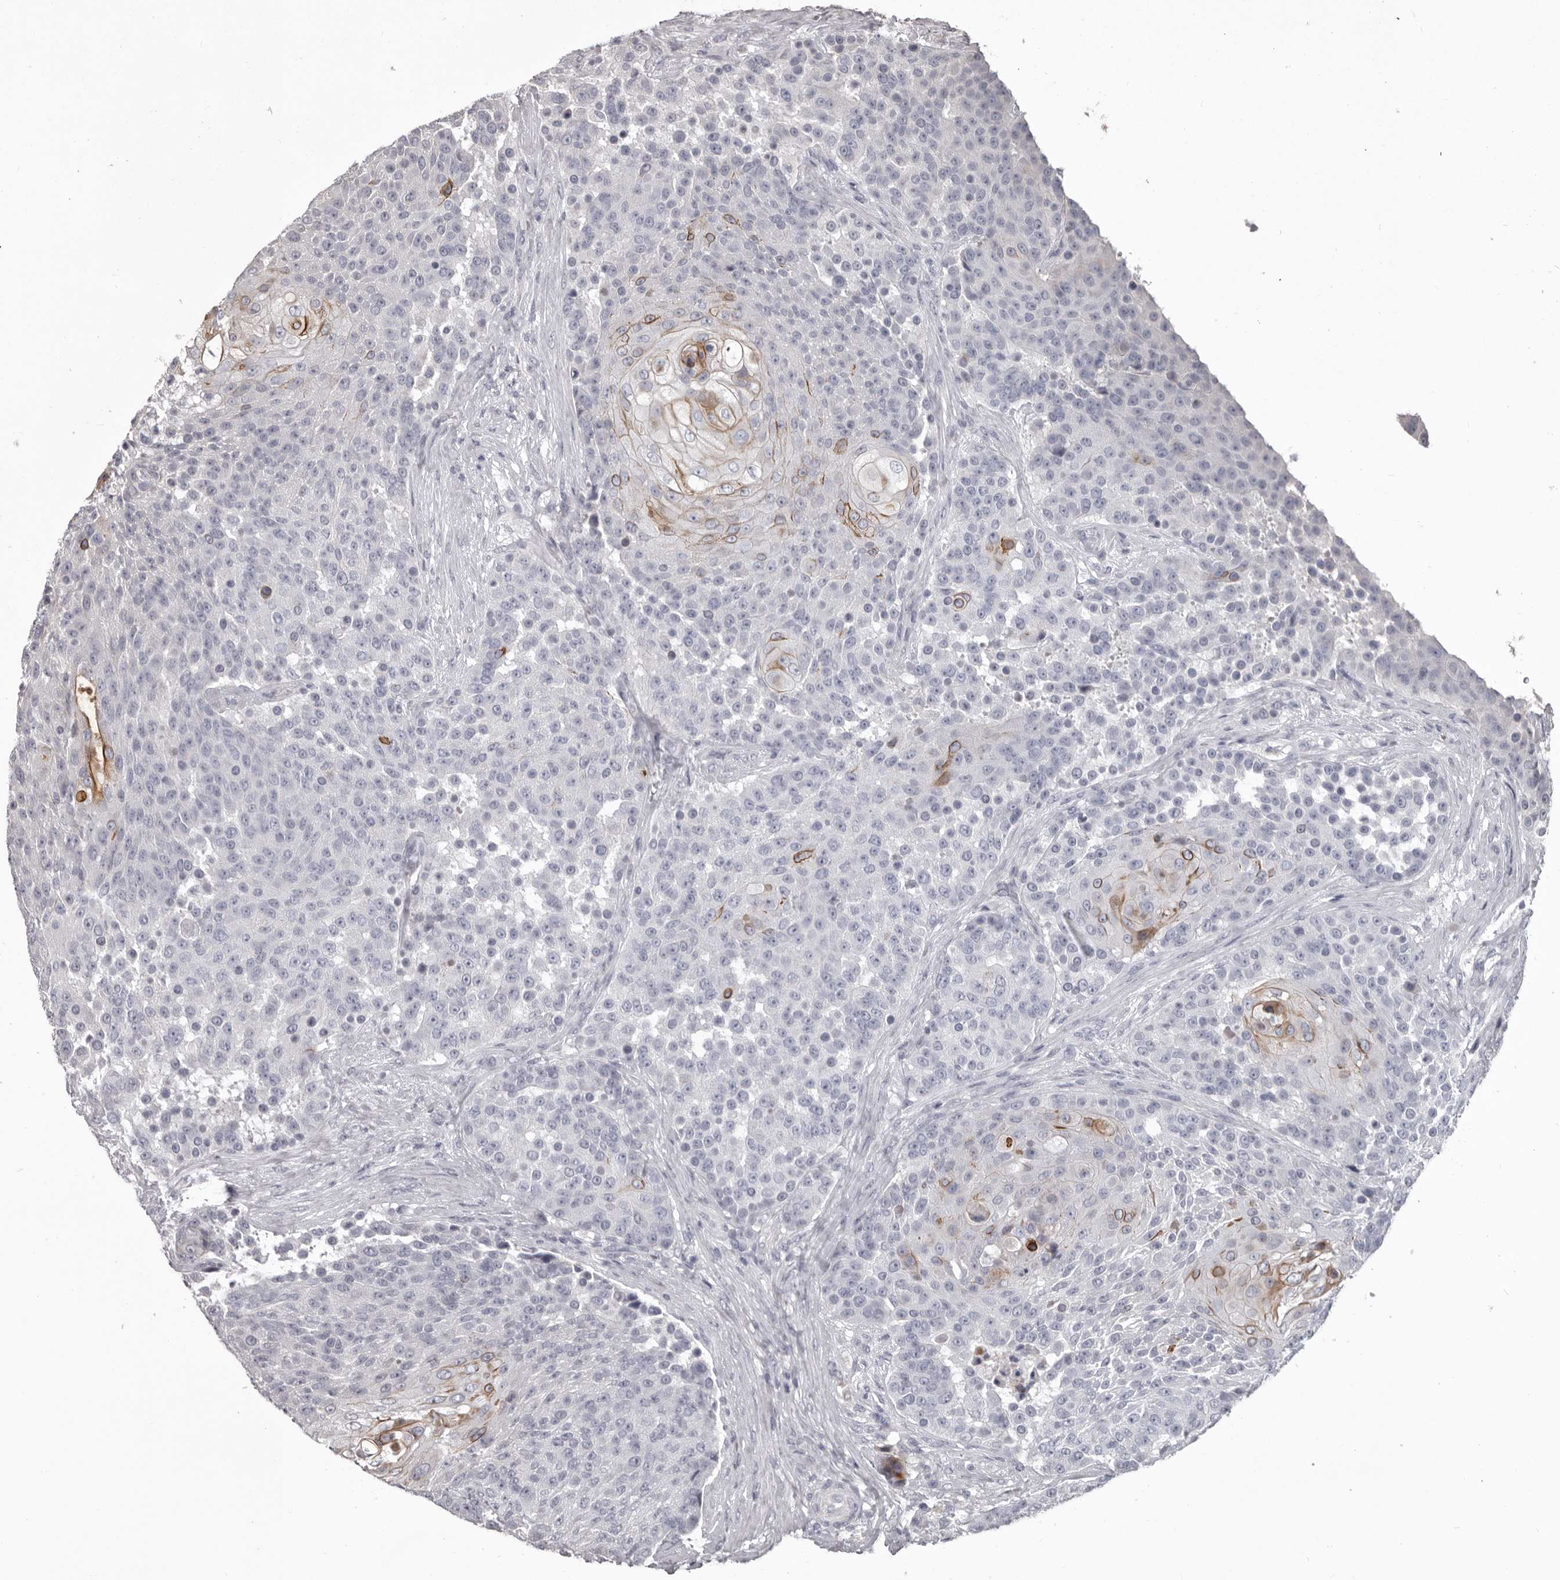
{"staining": {"intensity": "moderate", "quantity": "<25%", "location": "cytoplasmic/membranous"}, "tissue": "urothelial cancer", "cell_type": "Tumor cells", "image_type": "cancer", "snomed": [{"axis": "morphology", "description": "Urothelial carcinoma, High grade"}, {"axis": "topography", "description": "Urinary bladder"}], "caption": "Urothelial carcinoma (high-grade) stained for a protein displays moderate cytoplasmic/membranous positivity in tumor cells. The staining was performed using DAB to visualize the protein expression in brown, while the nuclei were stained in blue with hematoxylin (Magnification: 20x).", "gene": "LPAR6", "patient": {"sex": "female", "age": 63}}